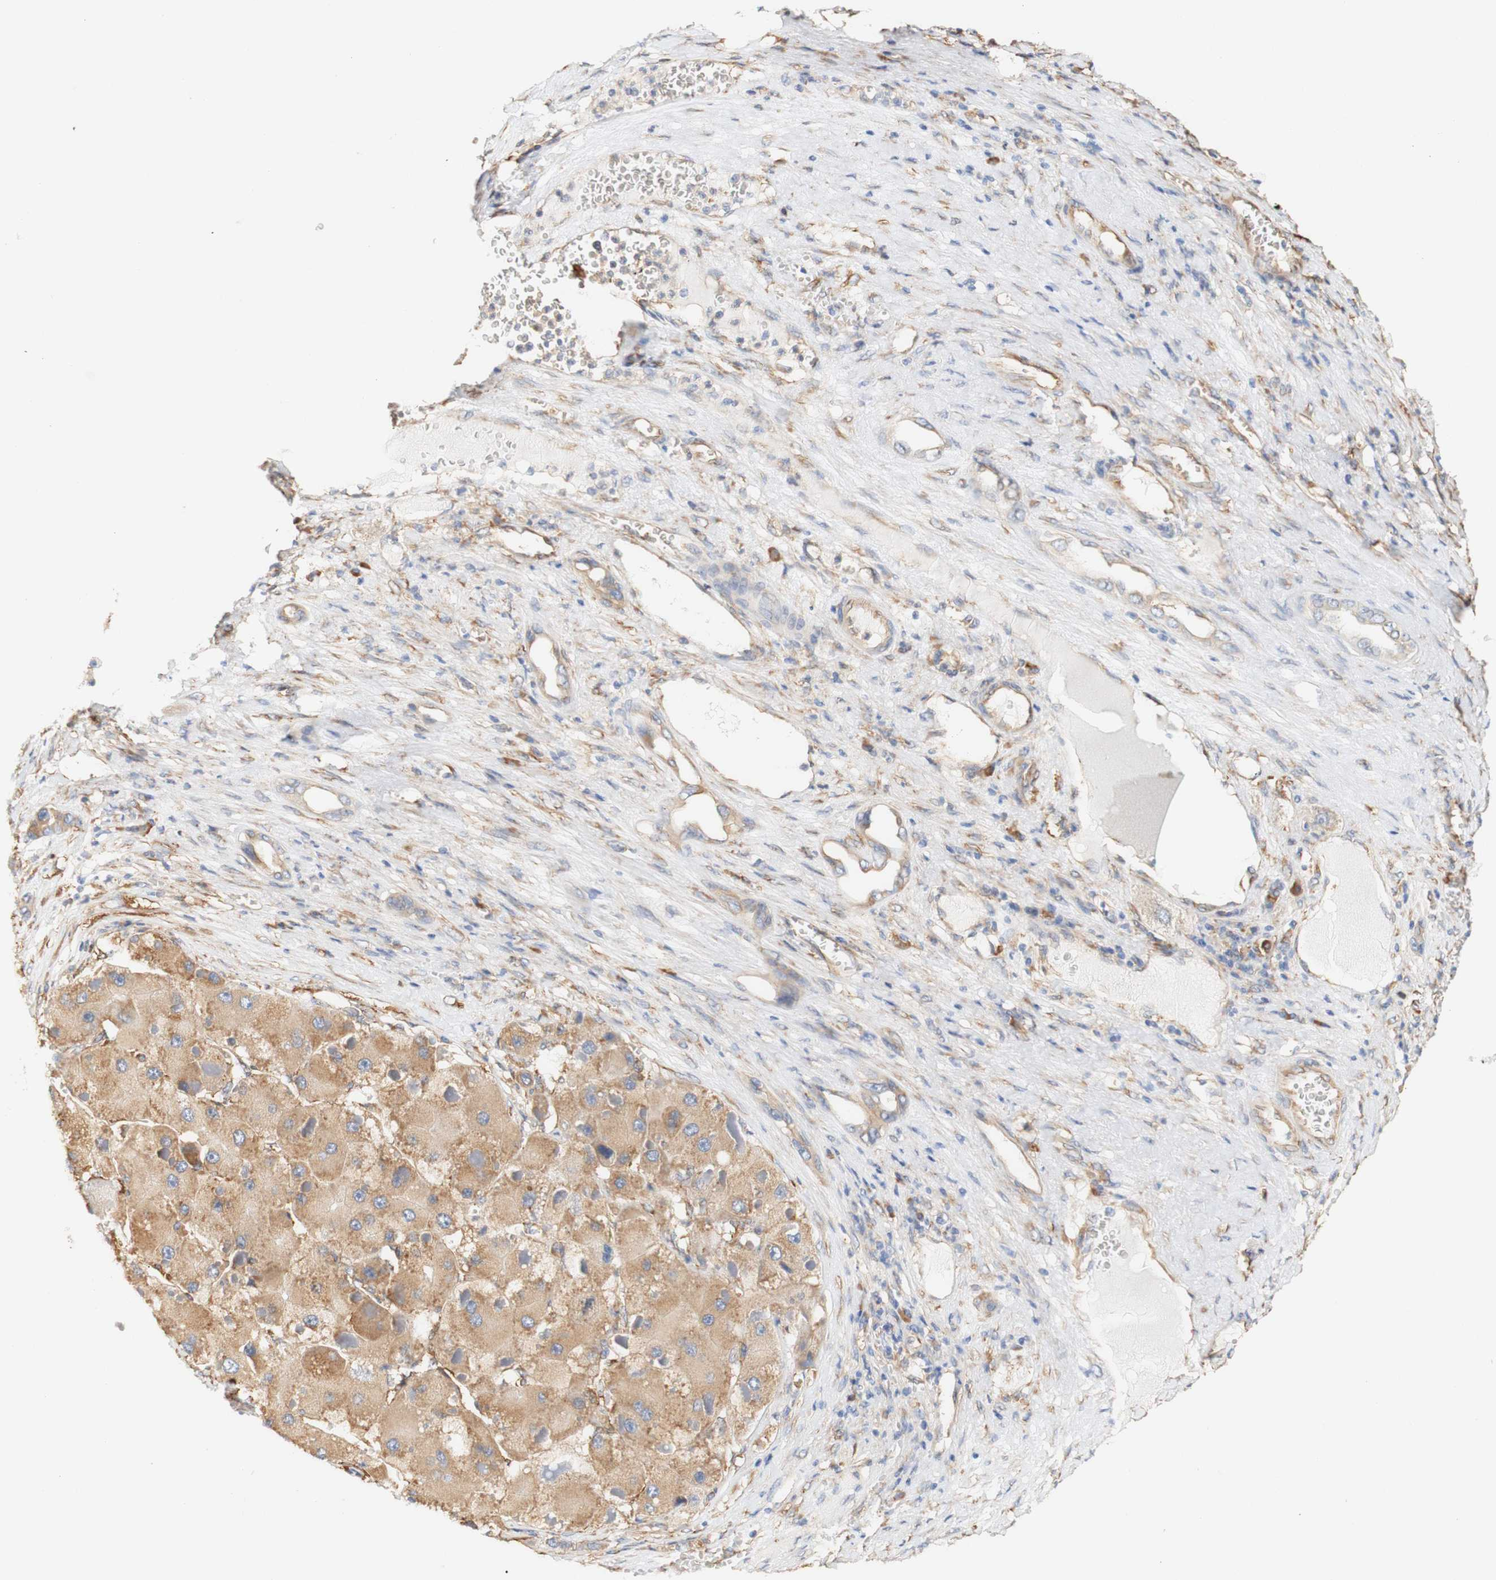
{"staining": {"intensity": "moderate", "quantity": ">75%", "location": "cytoplasmic/membranous"}, "tissue": "liver cancer", "cell_type": "Tumor cells", "image_type": "cancer", "snomed": [{"axis": "morphology", "description": "Carcinoma, Hepatocellular, NOS"}, {"axis": "topography", "description": "Liver"}], "caption": "Tumor cells display moderate cytoplasmic/membranous positivity in approximately >75% of cells in liver hepatocellular carcinoma.", "gene": "EIF2AK4", "patient": {"sex": "female", "age": 73}}